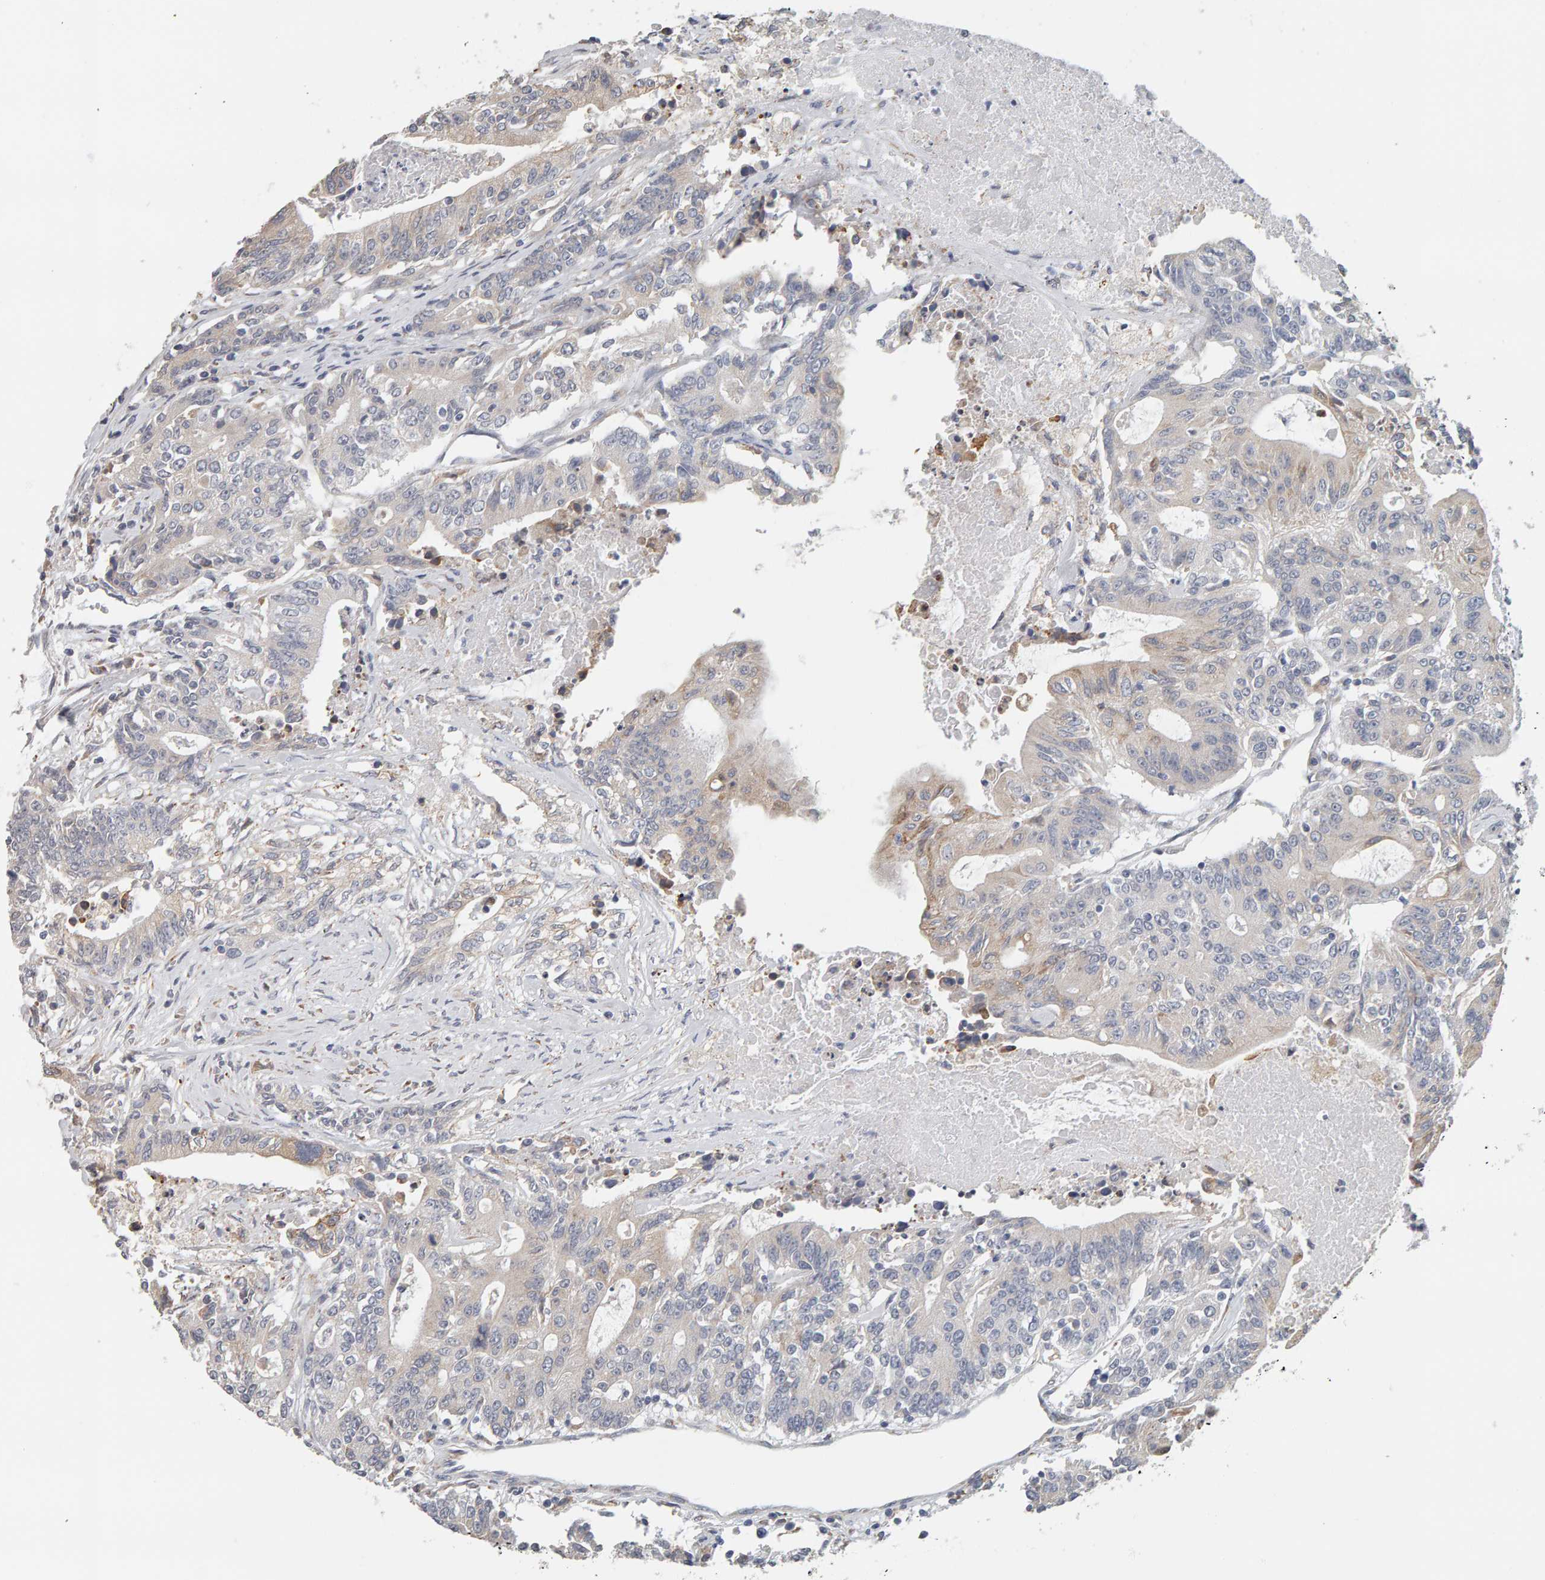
{"staining": {"intensity": "weak", "quantity": "<25%", "location": "cytoplasmic/membranous"}, "tissue": "colorectal cancer", "cell_type": "Tumor cells", "image_type": "cancer", "snomed": [{"axis": "morphology", "description": "Adenocarcinoma, NOS"}, {"axis": "topography", "description": "Colon"}], "caption": "High power microscopy image of an immunohistochemistry (IHC) photomicrograph of adenocarcinoma (colorectal), revealing no significant positivity in tumor cells.", "gene": "ADHFE1", "patient": {"sex": "female", "age": 77}}